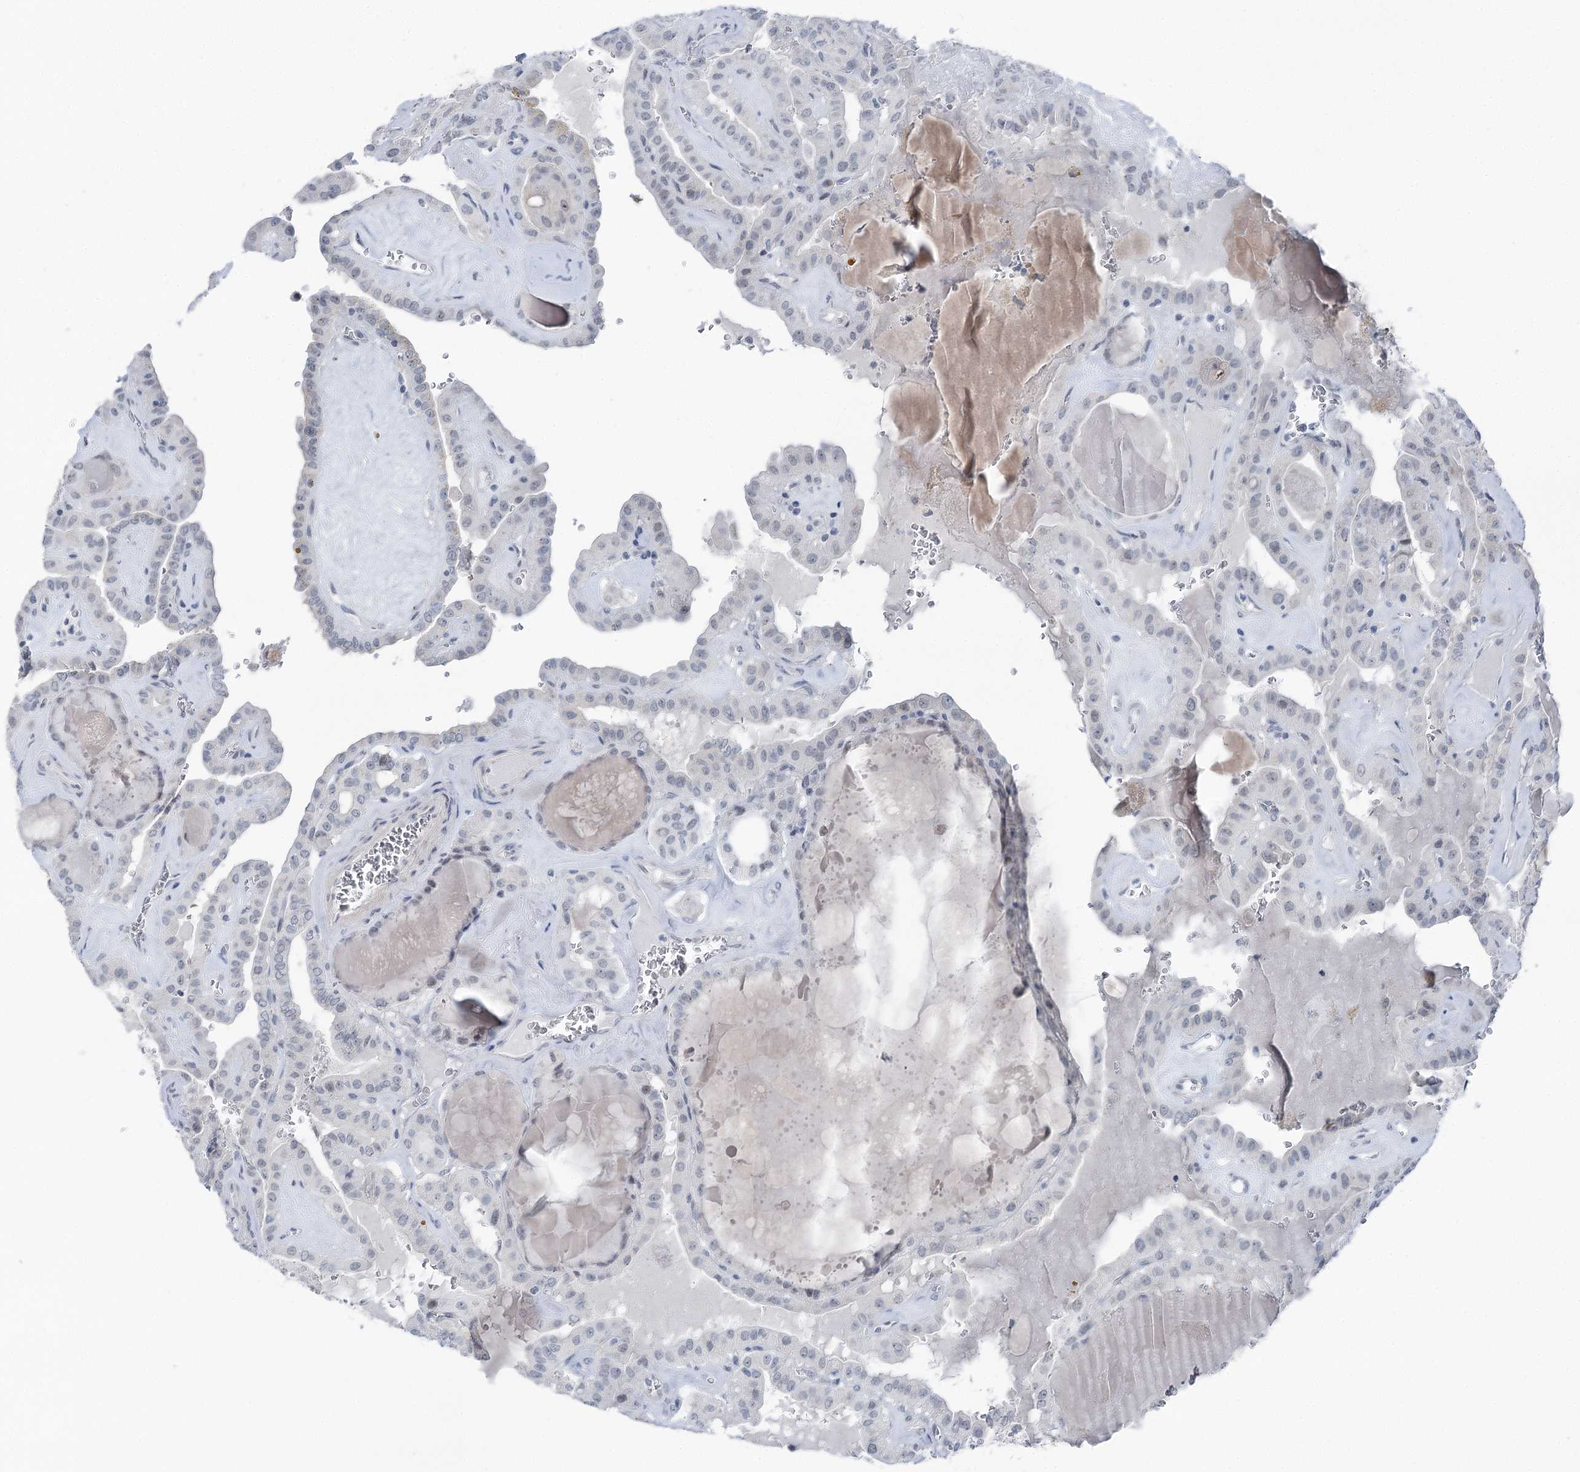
{"staining": {"intensity": "negative", "quantity": "none", "location": "none"}, "tissue": "thyroid cancer", "cell_type": "Tumor cells", "image_type": "cancer", "snomed": [{"axis": "morphology", "description": "Papillary adenocarcinoma, NOS"}, {"axis": "topography", "description": "Thyroid gland"}], "caption": "Immunohistochemistry image of papillary adenocarcinoma (thyroid) stained for a protein (brown), which demonstrates no positivity in tumor cells.", "gene": "STEEP1", "patient": {"sex": "male", "age": 52}}